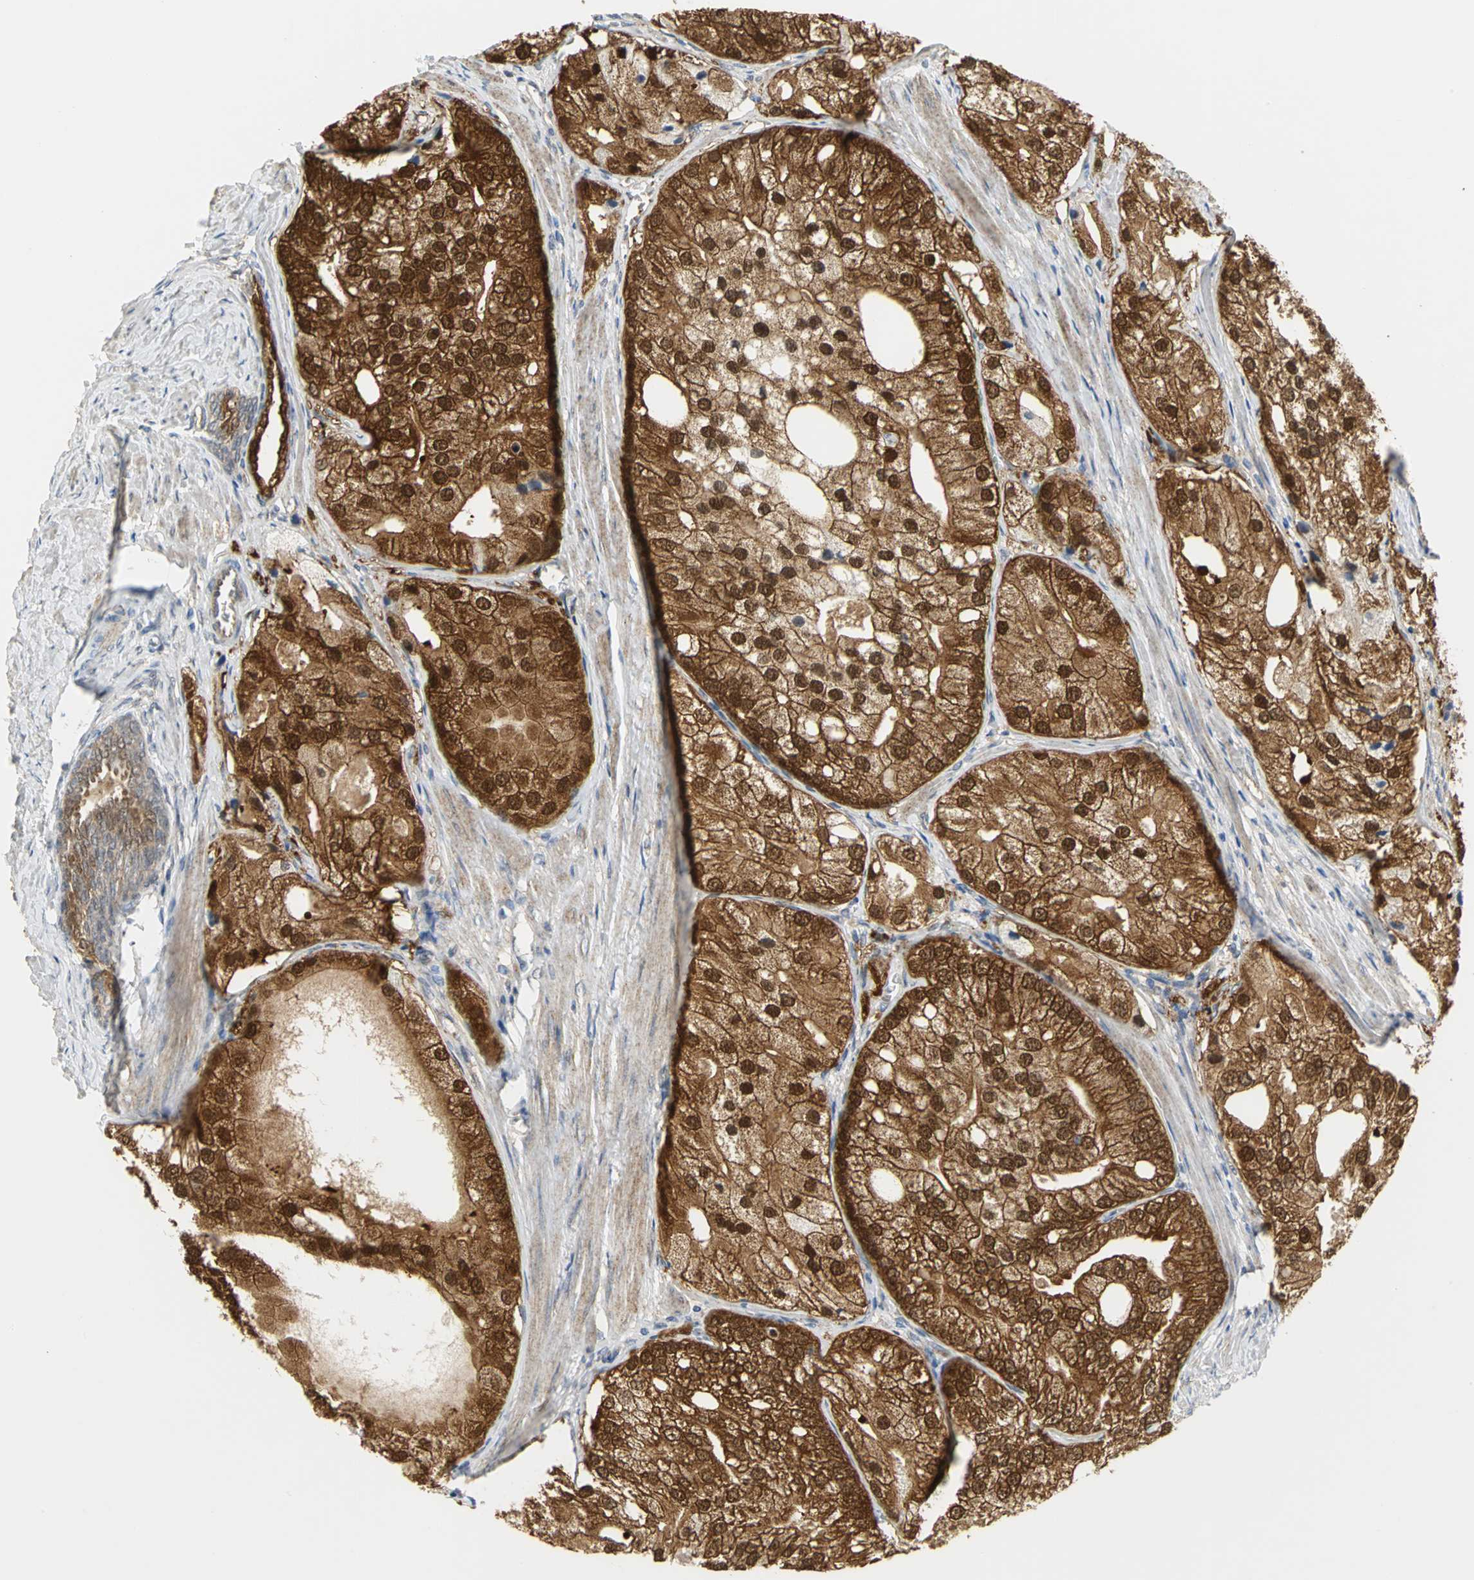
{"staining": {"intensity": "moderate", "quantity": ">75%", "location": "cytoplasmic/membranous,nuclear"}, "tissue": "prostate cancer", "cell_type": "Tumor cells", "image_type": "cancer", "snomed": [{"axis": "morphology", "description": "Adenocarcinoma, Low grade"}, {"axis": "topography", "description": "Prostate"}], "caption": "Tumor cells reveal medium levels of moderate cytoplasmic/membranous and nuclear staining in about >75% of cells in human prostate cancer (low-grade adenocarcinoma). The protein is stained brown, and the nuclei are stained in blue (DAB (3,3'-diaminobenzidine) IHC with brightfield microscopy, high magnification).", "gene": "PGM3", "patient": {"sex": "male", "age": 69}}